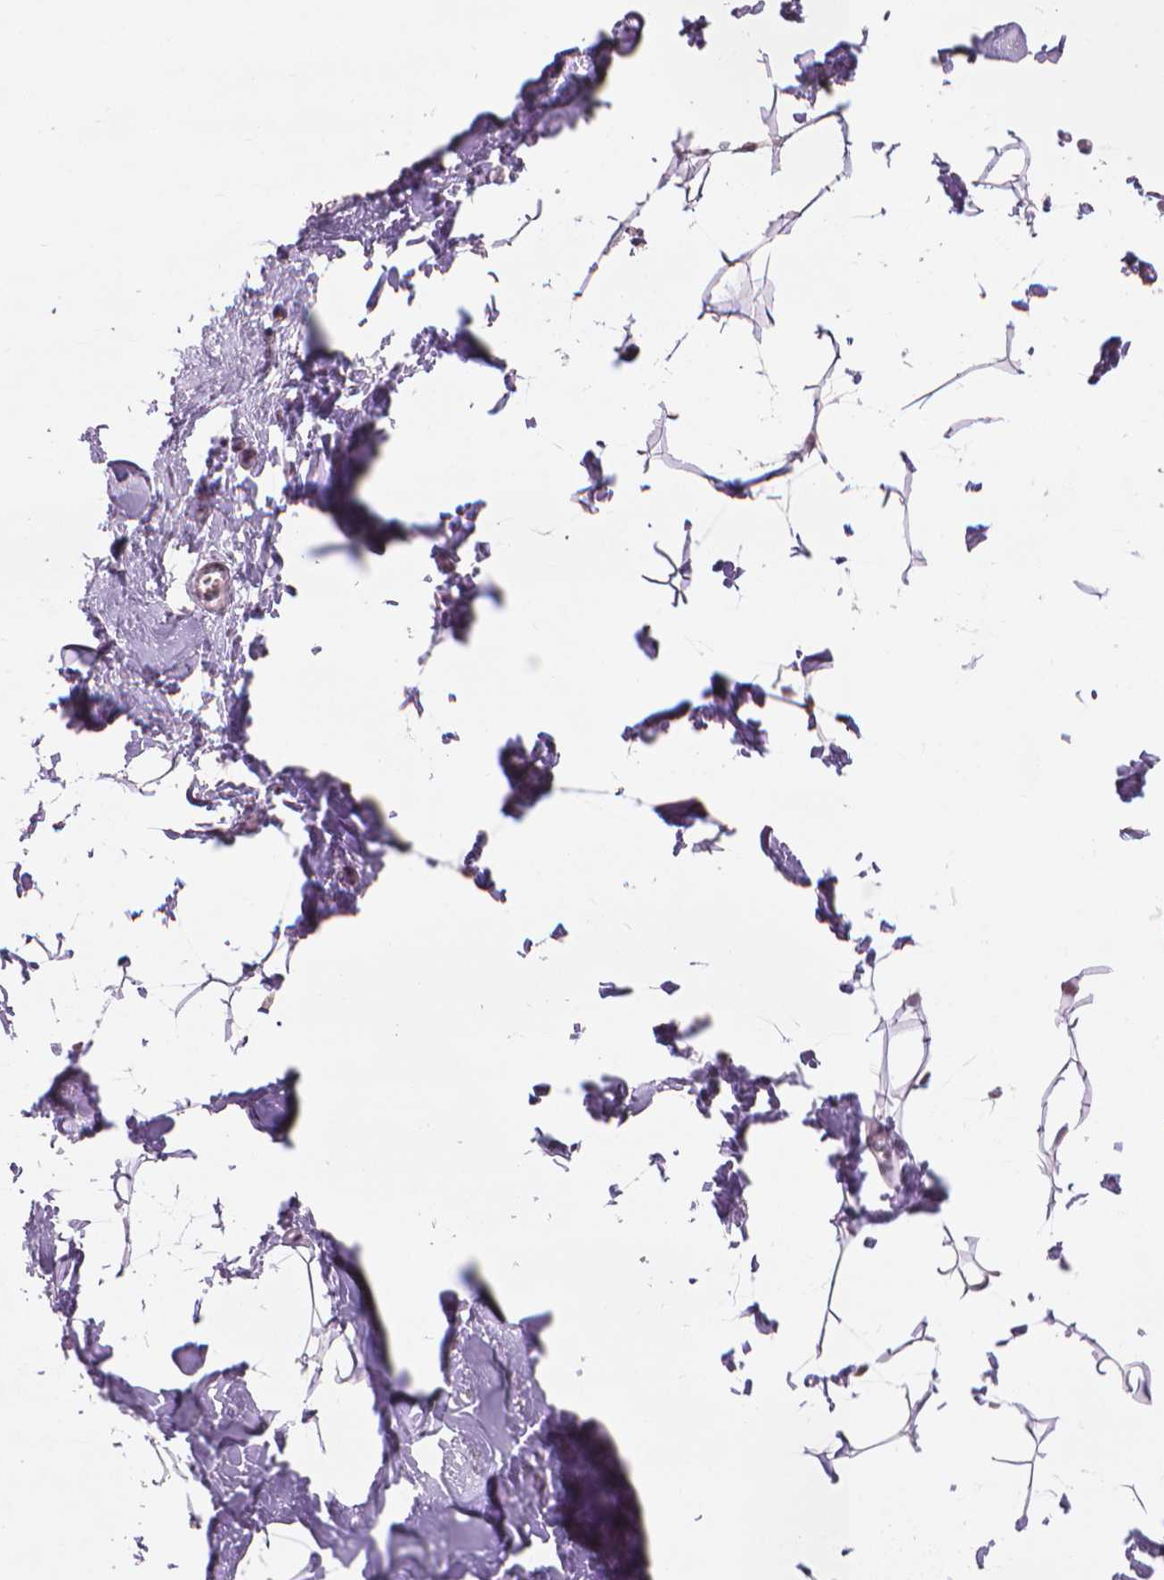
{"staining": {"intensity": "weak", "quantity": "25%-75%", "location": "nuclear"}, "tissue": "breast", "cell_type": "Adipocytes", "image_type": "normal", "snomed": [{"axis": "morphology", "description": "Normal tissue, NOS"}, {"axis": "topography", "description": "Breast"}], "caption": "Adipocytes display low levels of weak nuclear staining in approximately 25%-75% of cells in benign breast.", "gene": "HES7", "patient": {"sex": "female", "age": 32}}